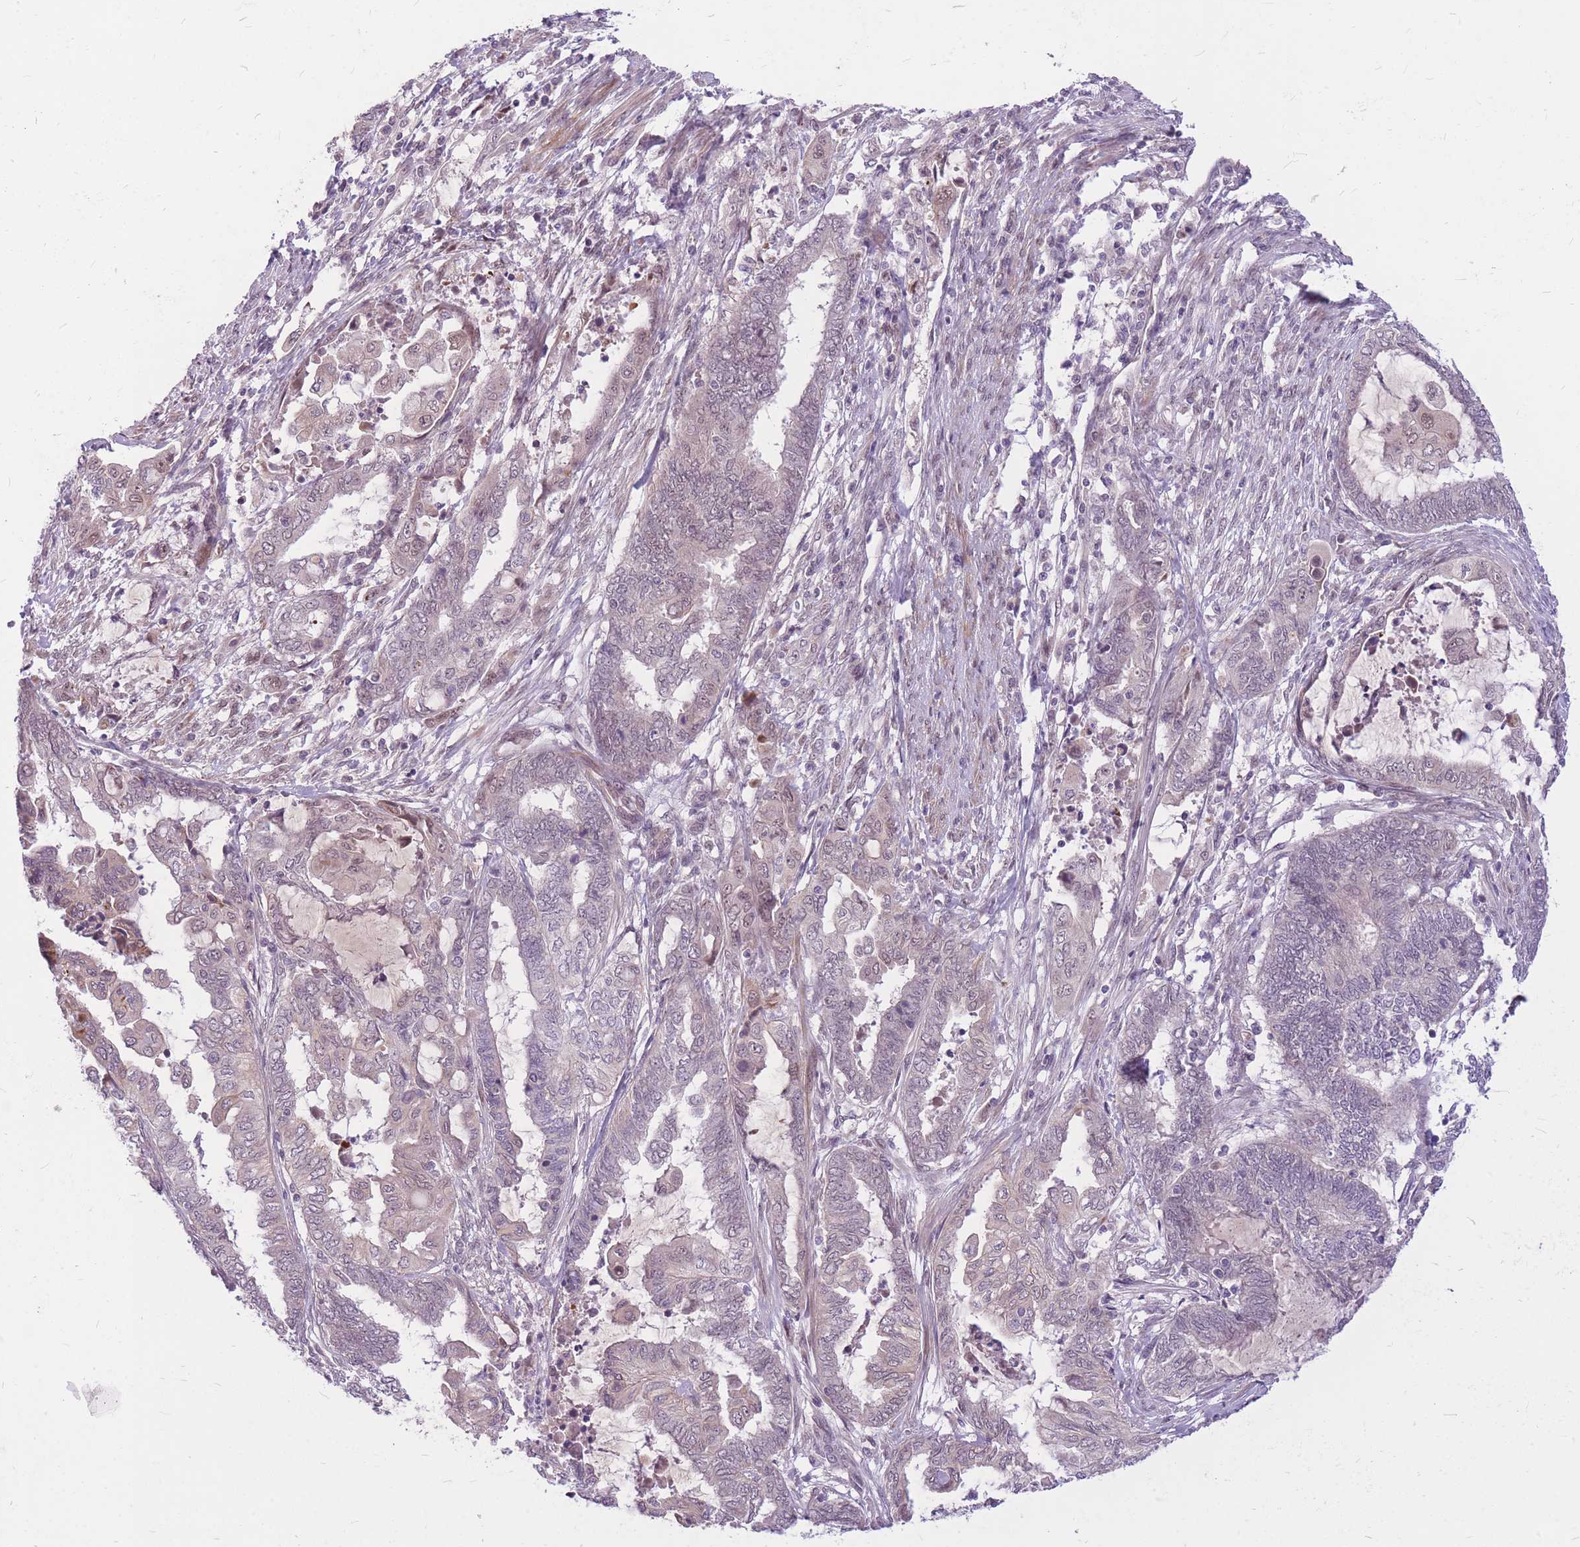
{"staining": {"intensity": "negative", "quantity": "none", "location": "none"}, "tissue": "endometrial cancer", "cell_type": "Tumor cells", "image_type": "cancer", "snomed": [{"axis": "morphology", "description": "Adenocarcinoma, NOS"}, {"axis": "topography", "description": "Uterus"}, {"axis": "topography", "description": "Endometrium"}], "caption": "Immunohistochemistry (IHC) image of adenocarcinoma (endometrial) stained for a protein (brown), which shows no expression in tumor cells. (DAB IHC with hematoxylin counter stain).", "gene": "ERCC2", "patient": {"sex": "female", "age": 70}}